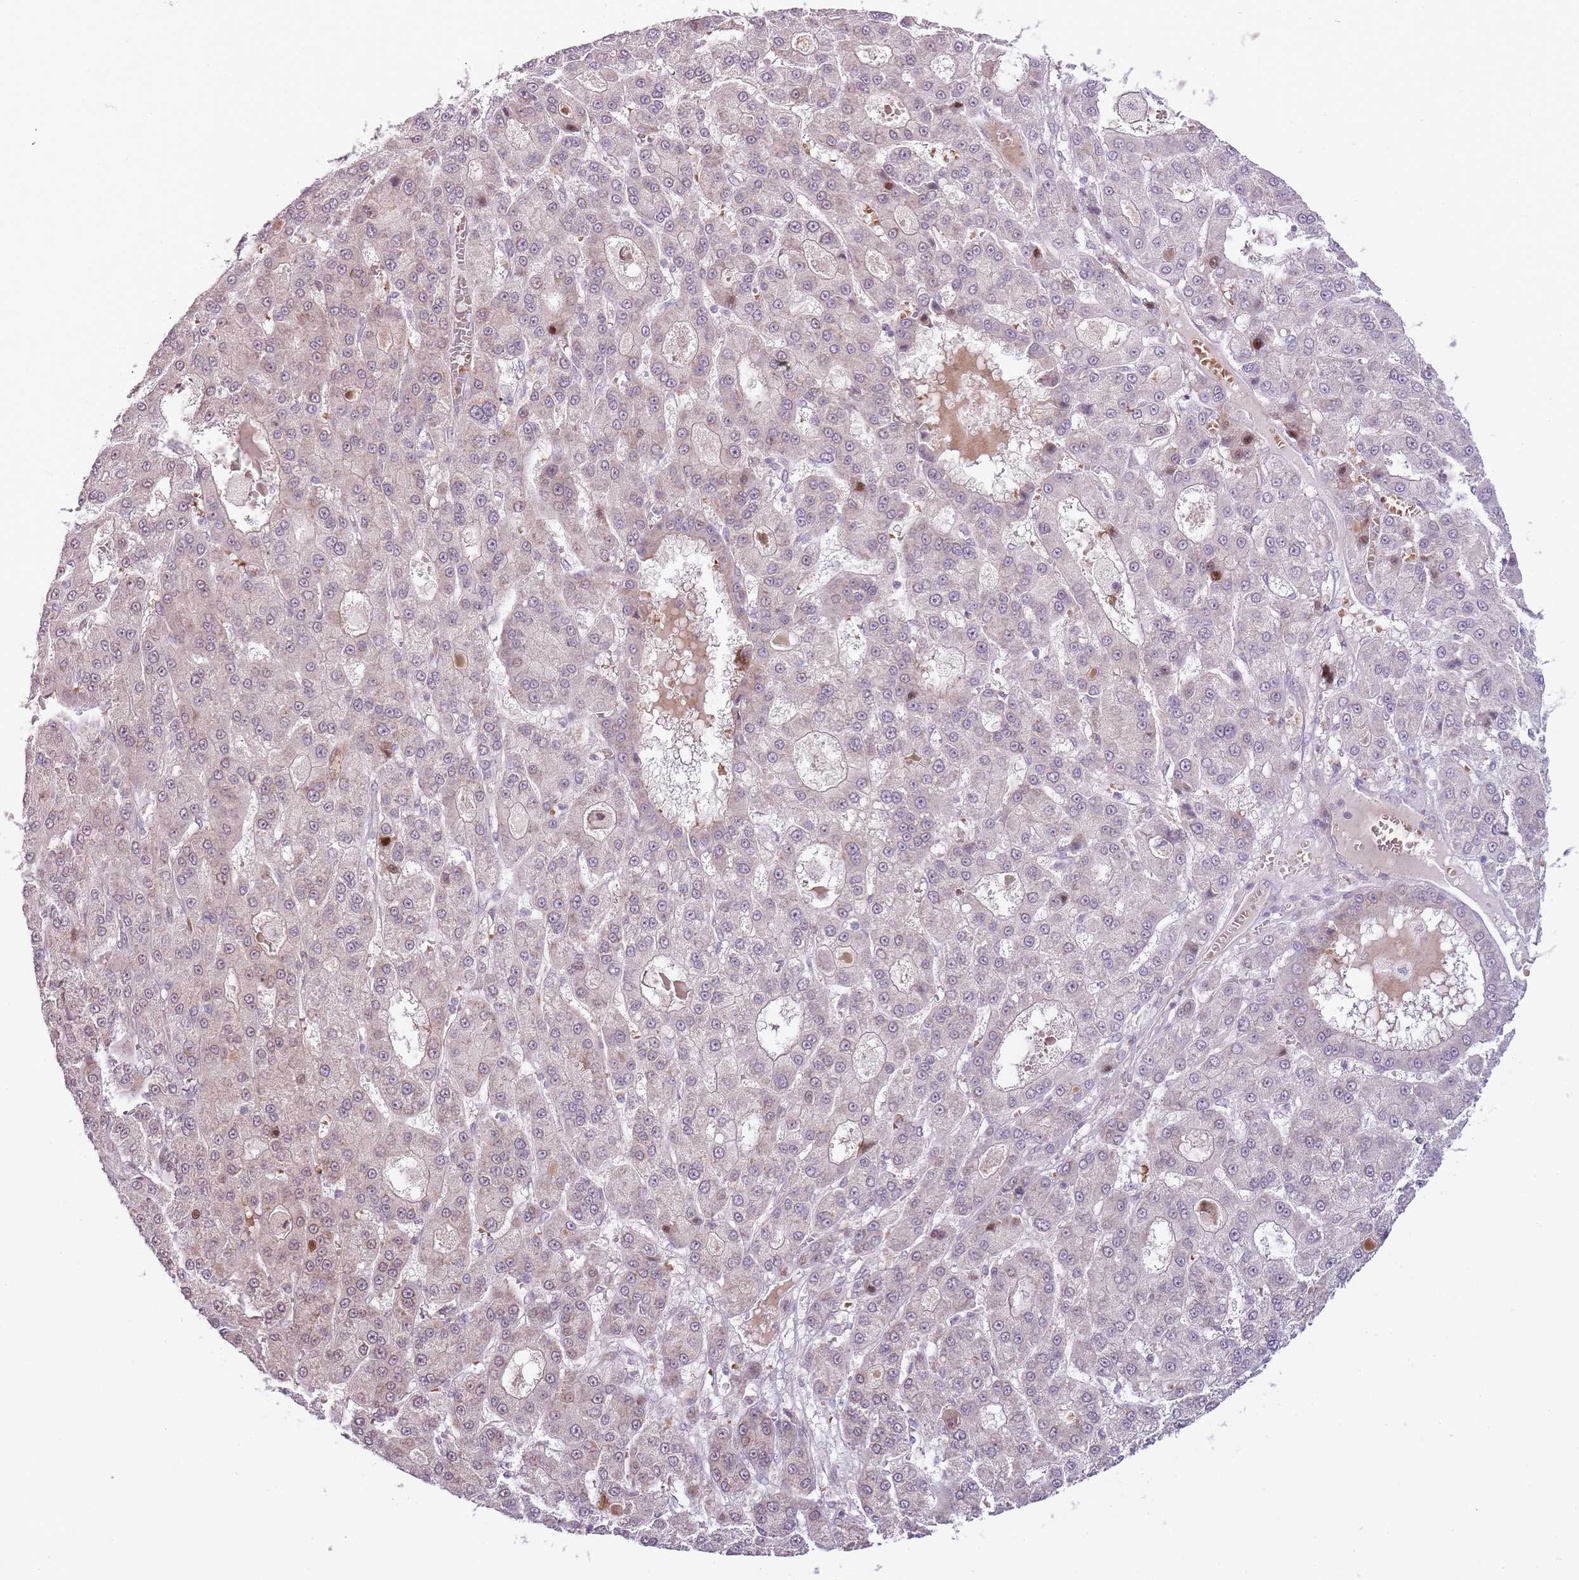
{"staining": {"intensity": "weak", "quantity": "<25%", "location": "nuclear"}, "tissue": "liver cancer", "cell_type": "Tumor cells", "image_type": "cancer", "snomed": [{"axis": "morphology", "description": "Carcinoma, Hepatocellular, NOS"}, {"axis": "topography", "description": "Liver"}], "caption": "This photomicrograph is of hepatocellular carcinoma (liver) stained with IHC to label a protein in brown with the nuclei are counter-stained blue. There is no expression in tumor cells.", "gene": "OGG1", "patient": {"sex": "male", "age": 70}}